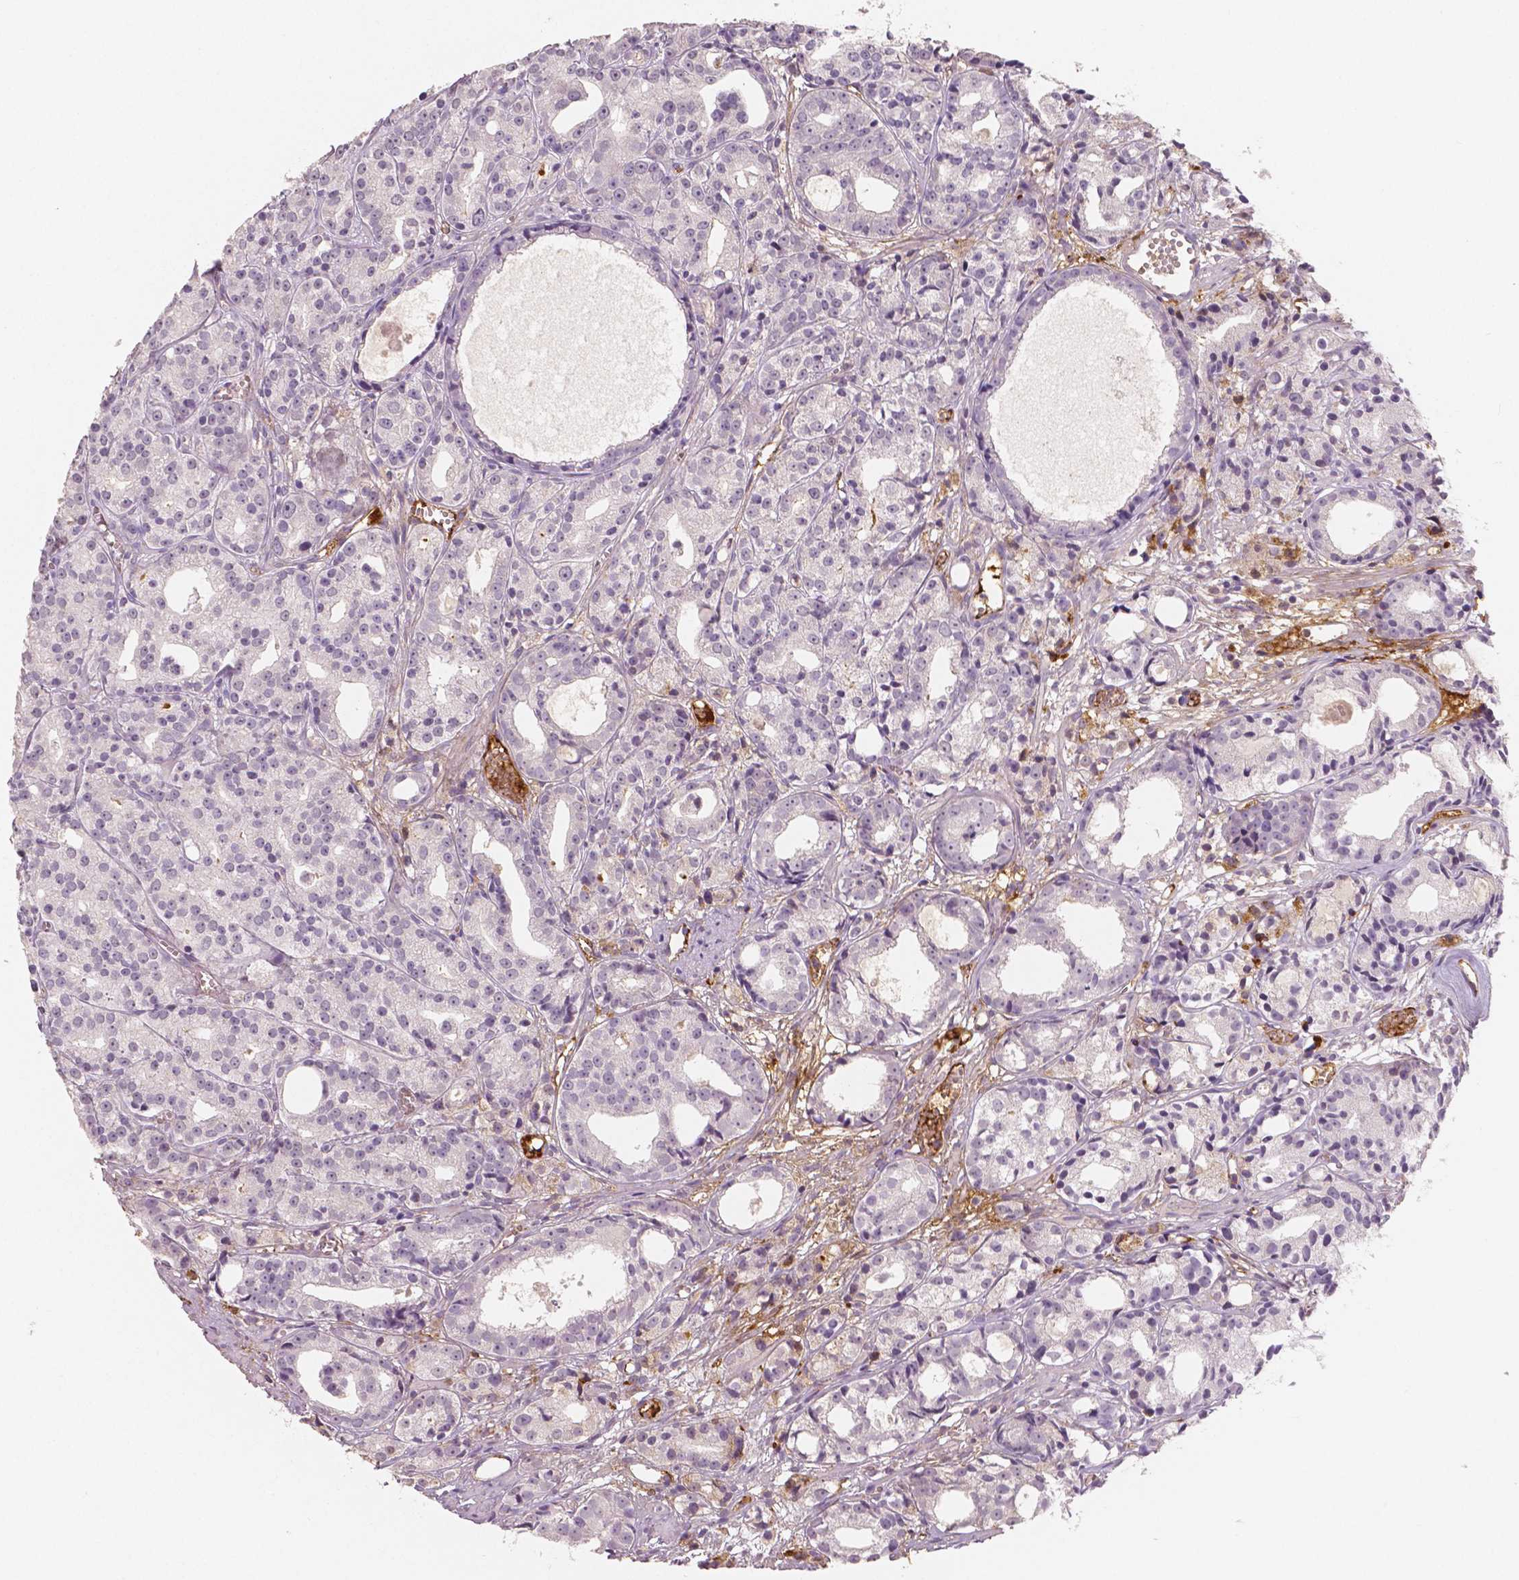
{"staining": {"intensity": "negative", "quantity": "none", "location": "none"}, "tissue": "prostate cancer", "cell_type": "Tumor cells", "image_type": "cancer", "snomed": [{"axis": "morphology", "description": "Adenocarcinoma, Medium grade"}, {"axis": "topography", "description": "Prostate"}], "caption": "An IHC micrograph of prostate cancer (medium-grade adenocarcinoma) is shown. There is no staining in tumor cells of prostate cancer (medium-grade adenocarcinoma).", "gene": "APOA4", "patient": {"sex": "male", "age": 74}}